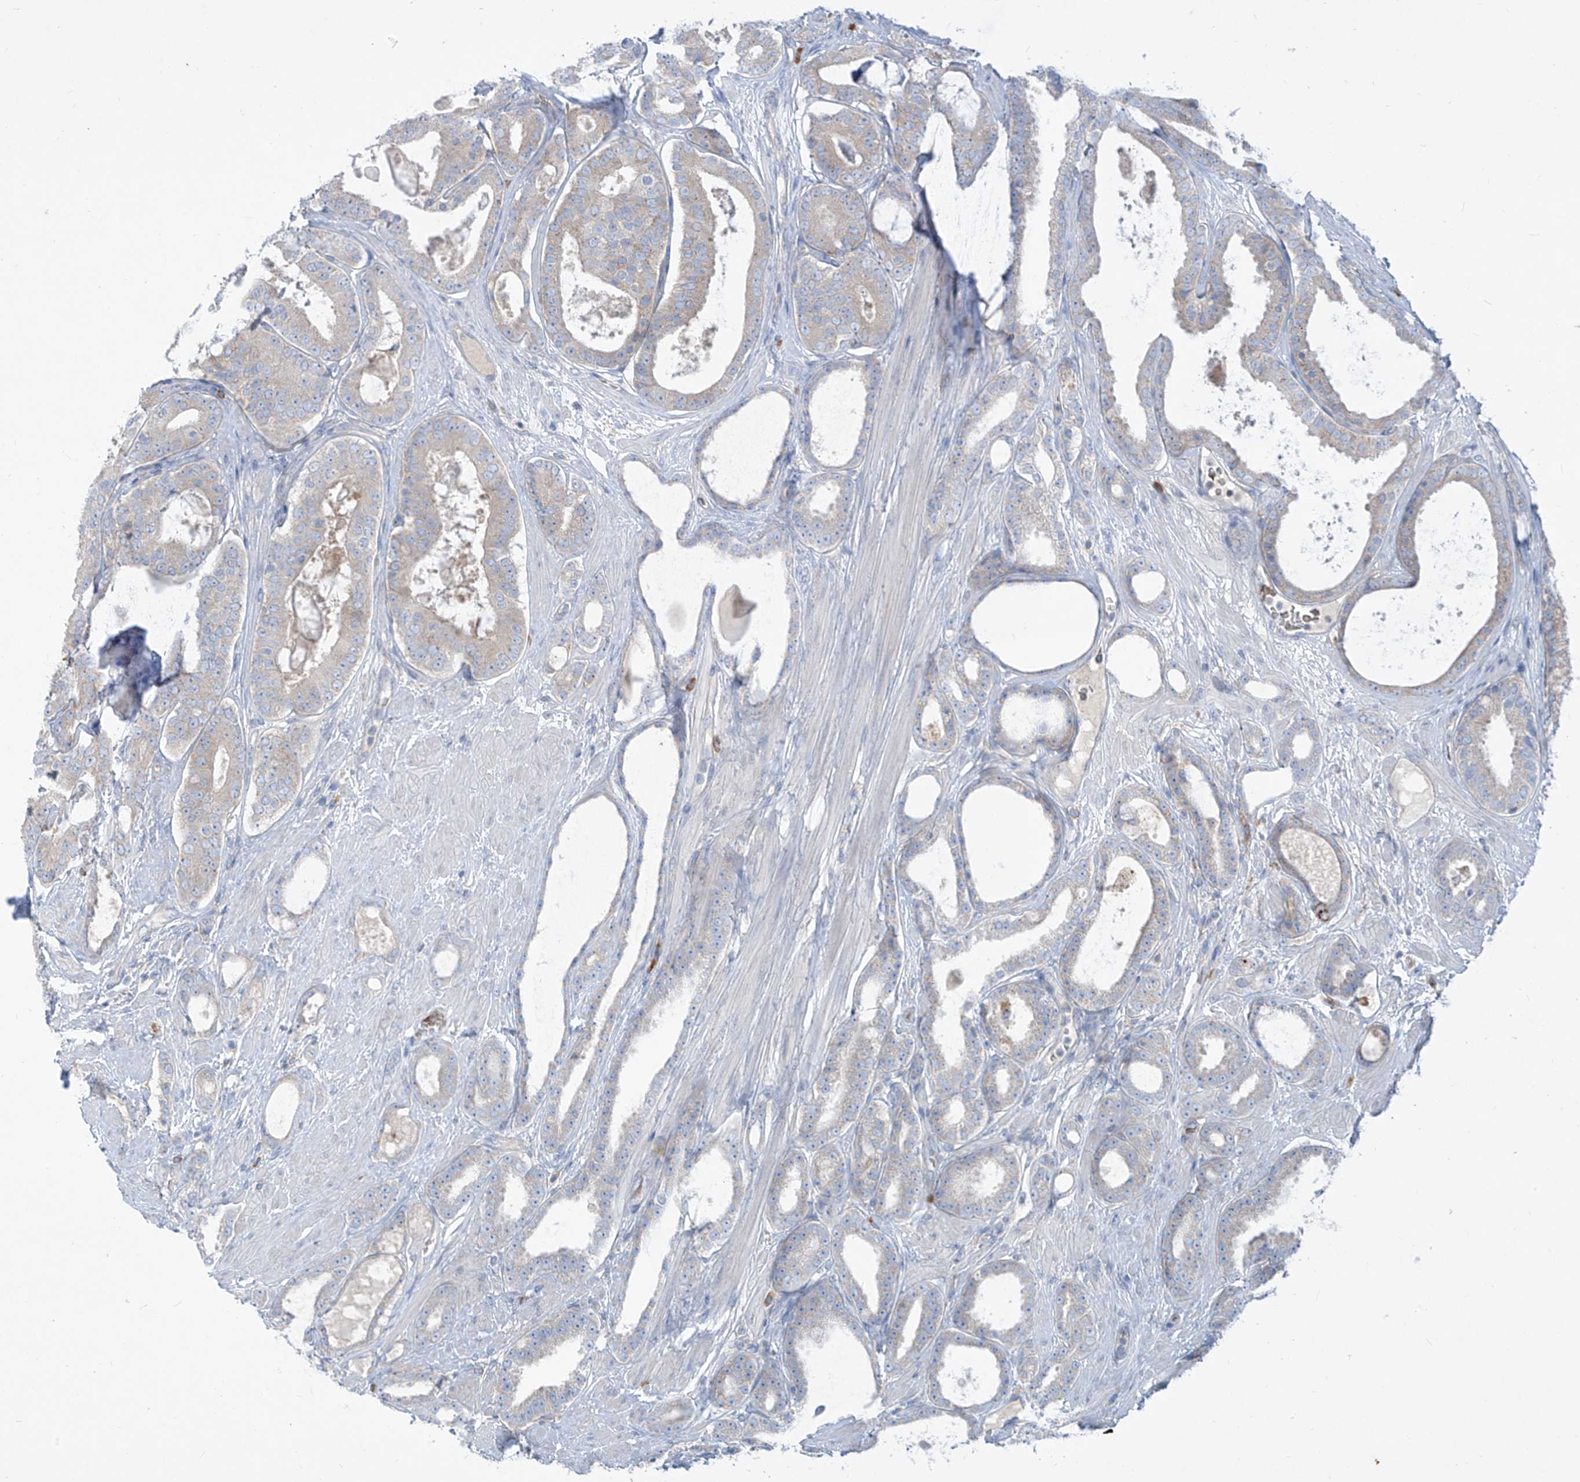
{"staining": {"intensity": "weak", "quantity": "<25%", "location": "cytoplasmic/membranous"}, "tissue": "prostate cancer", "cell_type": "Tumor cells", "image_type": "cancer", "snomed": [{"axis": "morphology", "description": "Adenocarcinoma, High grade"}, {"axis": "topography", "description": "Prostate"}], "caption": "This is an immunohistochemistry (IHC) image of human prostate cancer (high-grade adenocarcinoma). There is no expression in tumor cells.", "gene": "DGKQ", "patient": {"sex": "male", "age": 60}}